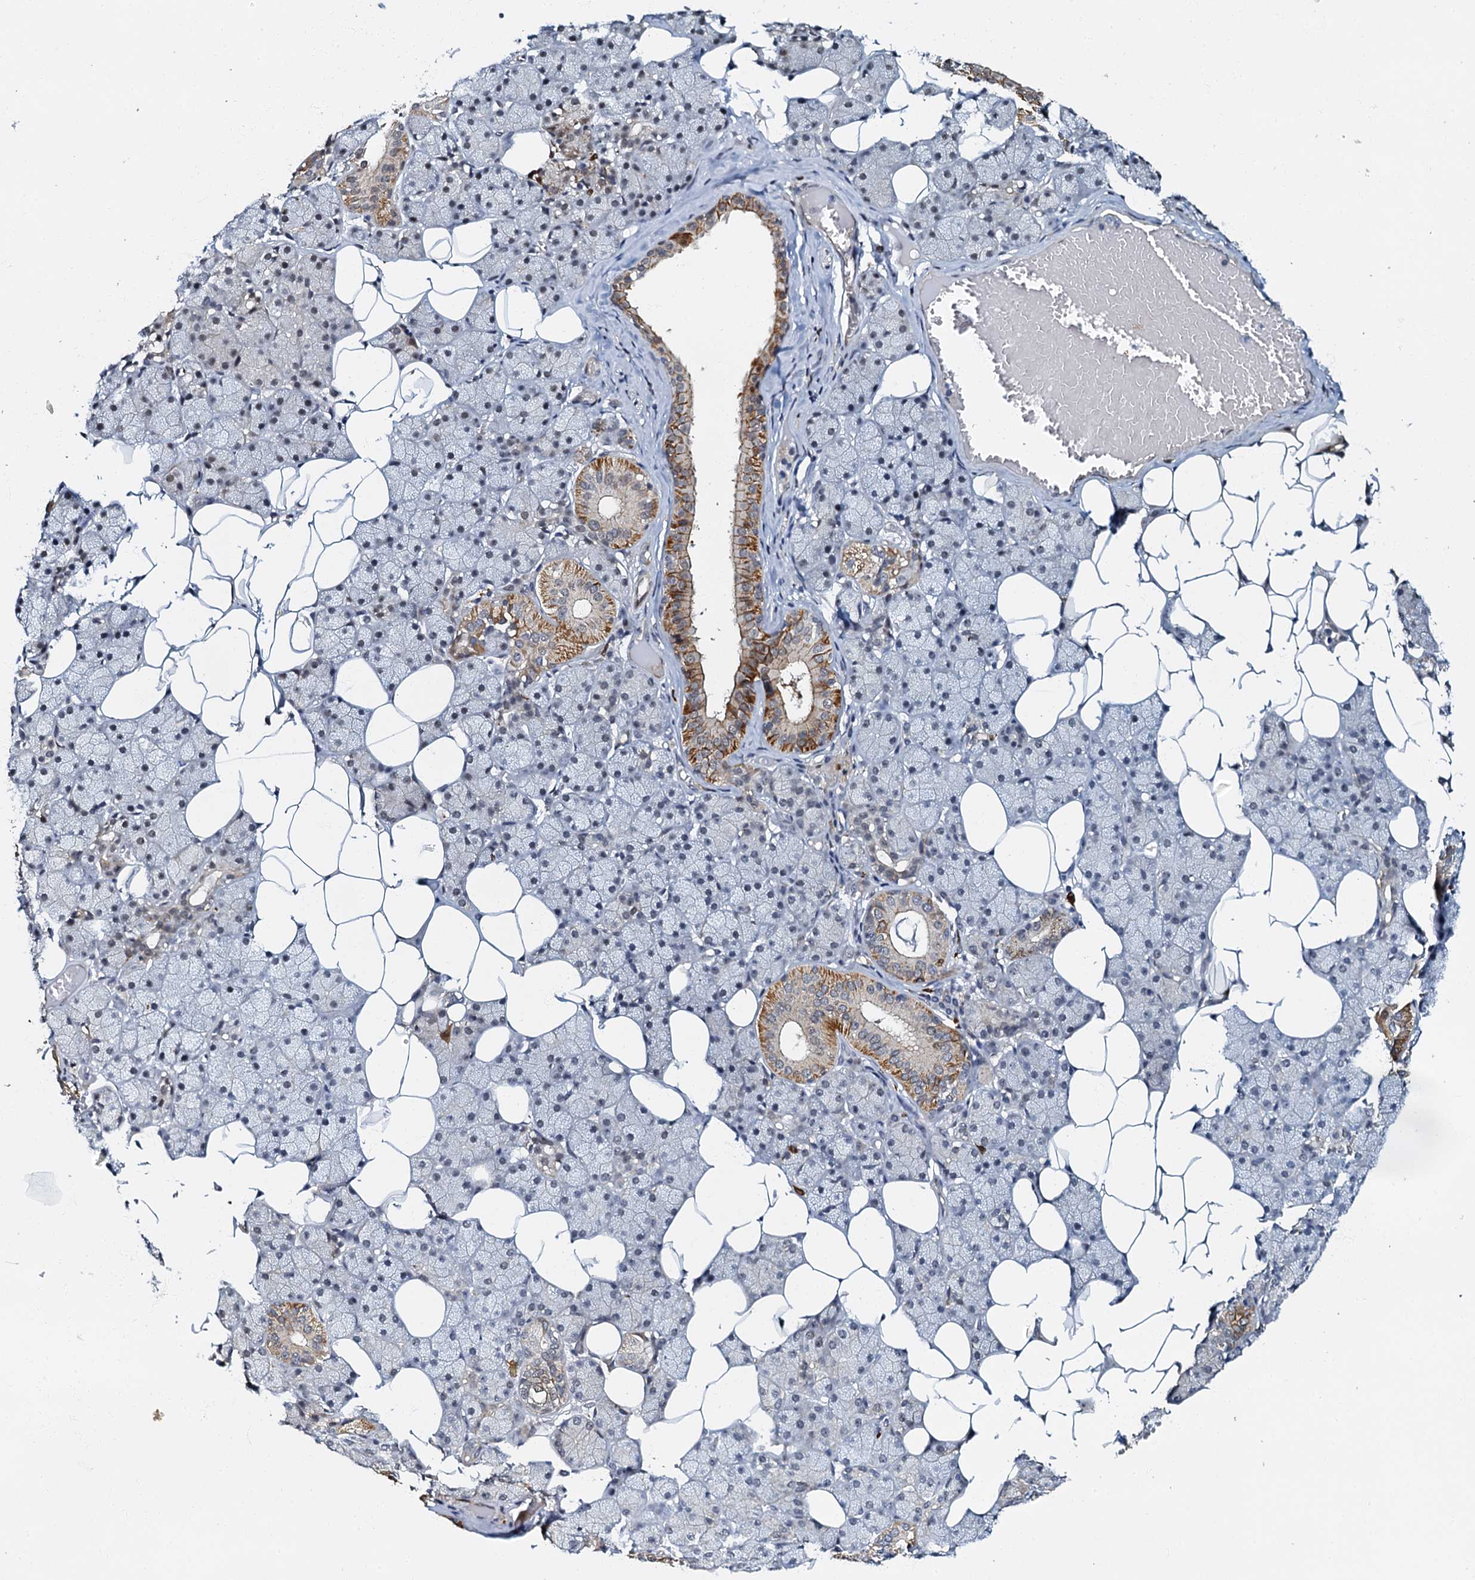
{"staining": {"intensity": "moderate", "quantity": "<25%", "location": "cytoplasmic/membranous"}, "tissue": "salivary gland", "cell_type": "Glandular cells", "image_type": "normal", "snomed": [{"axis": "morphology", "description": "Normal tissue, NOS"}, {"axis": "topography", "description": "Salivary gland"}], "caption": "IHC (DAB (3,3'-diaminobenzidine)) staining of benign salivary gland demonstrates moderate cytoplasmic/membranous protein positivity in approximately <25% of glandular cells.", "gene": "OLAH", "patient": {"sex": "female", "age": 33}}